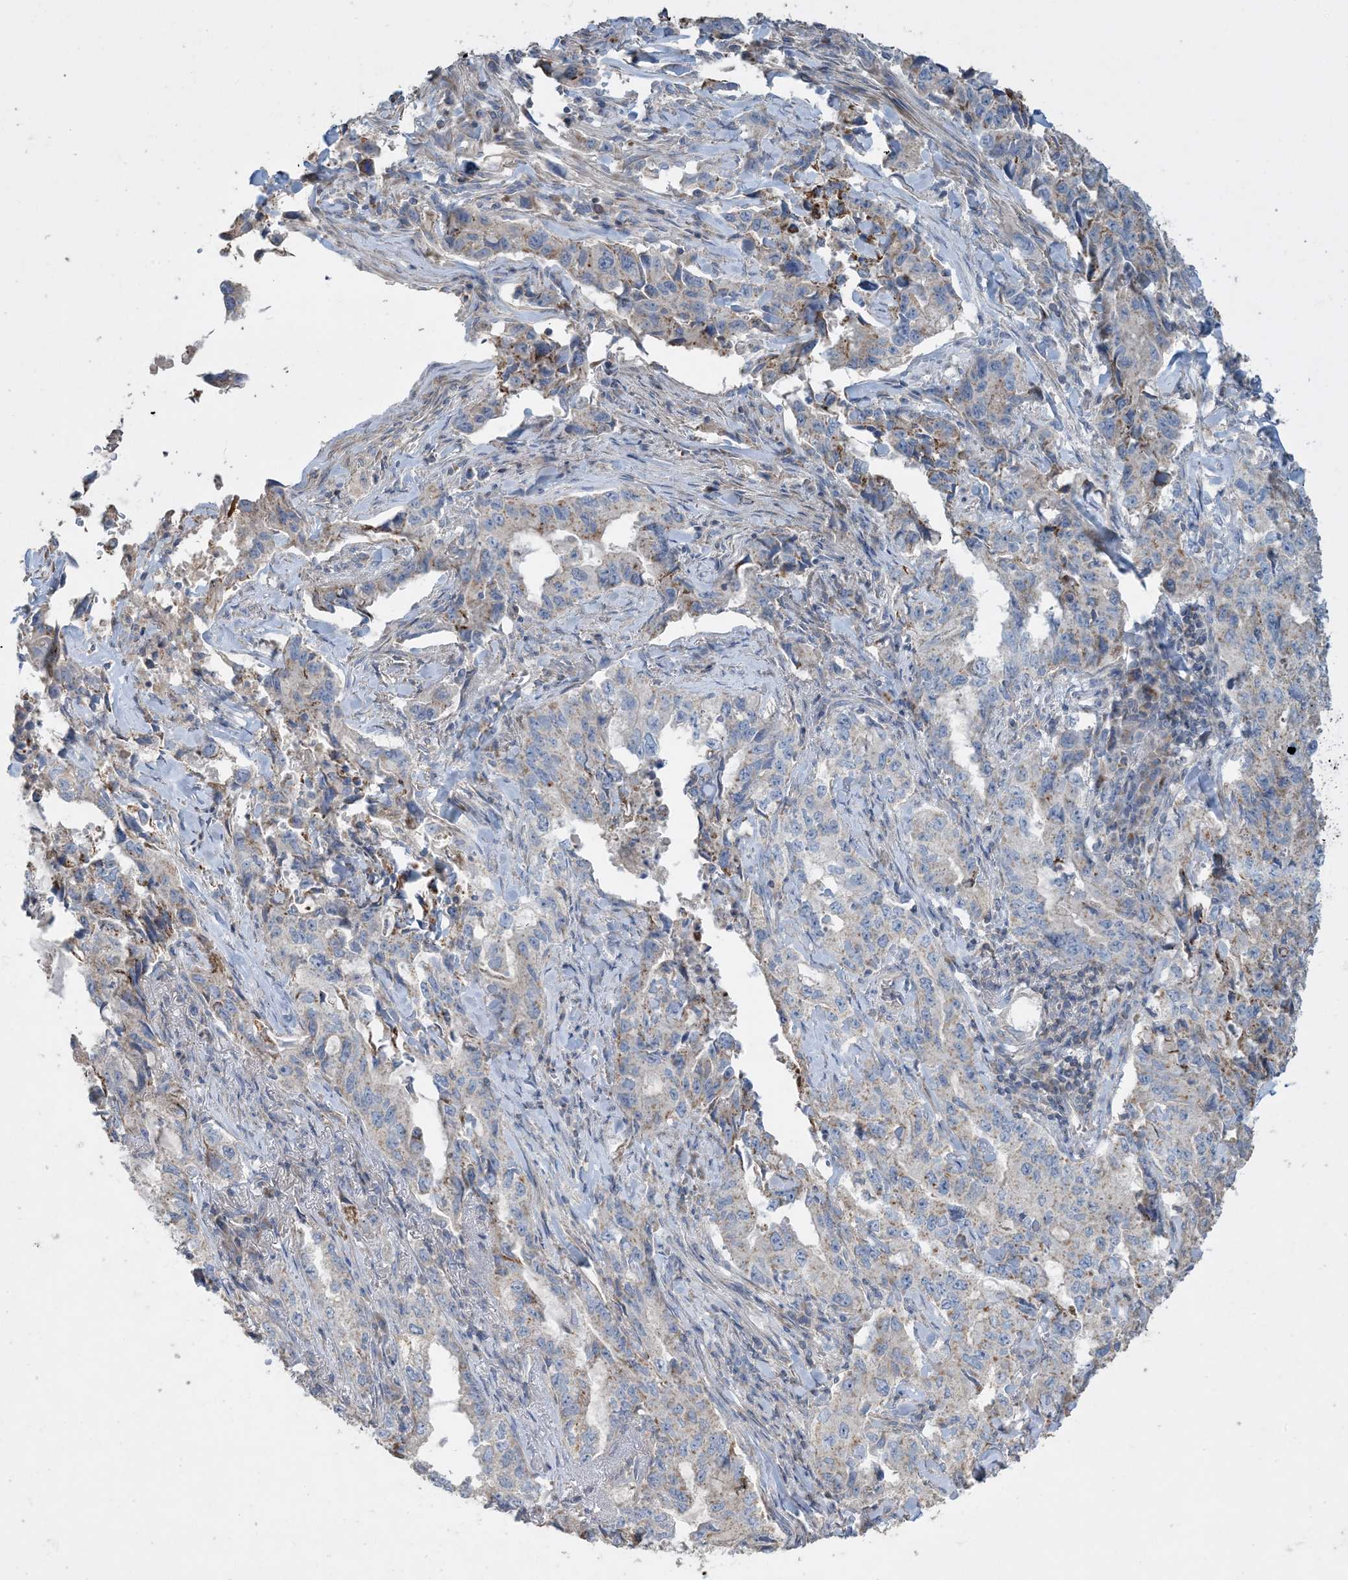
{"staining": {"intensity": "weak", "quantity": "25%-75%", "location": "cytoplasmic/membranous"}, "tissue": "lung cancer", "cell_type": "Tumor cells", "image_type": "cancer", "snomed": [{"axis": "morphology", "description": "Adenocarcinoma, NOS"}, {"axis": "topography", "description": "Lung"}], "caption": "Human adenocarcinoma (lung) stained with a protein marker reveals weak staining in tumor cells.", "gene": "ECHDC1", "patient": {"sex": "female", "age": 51}}